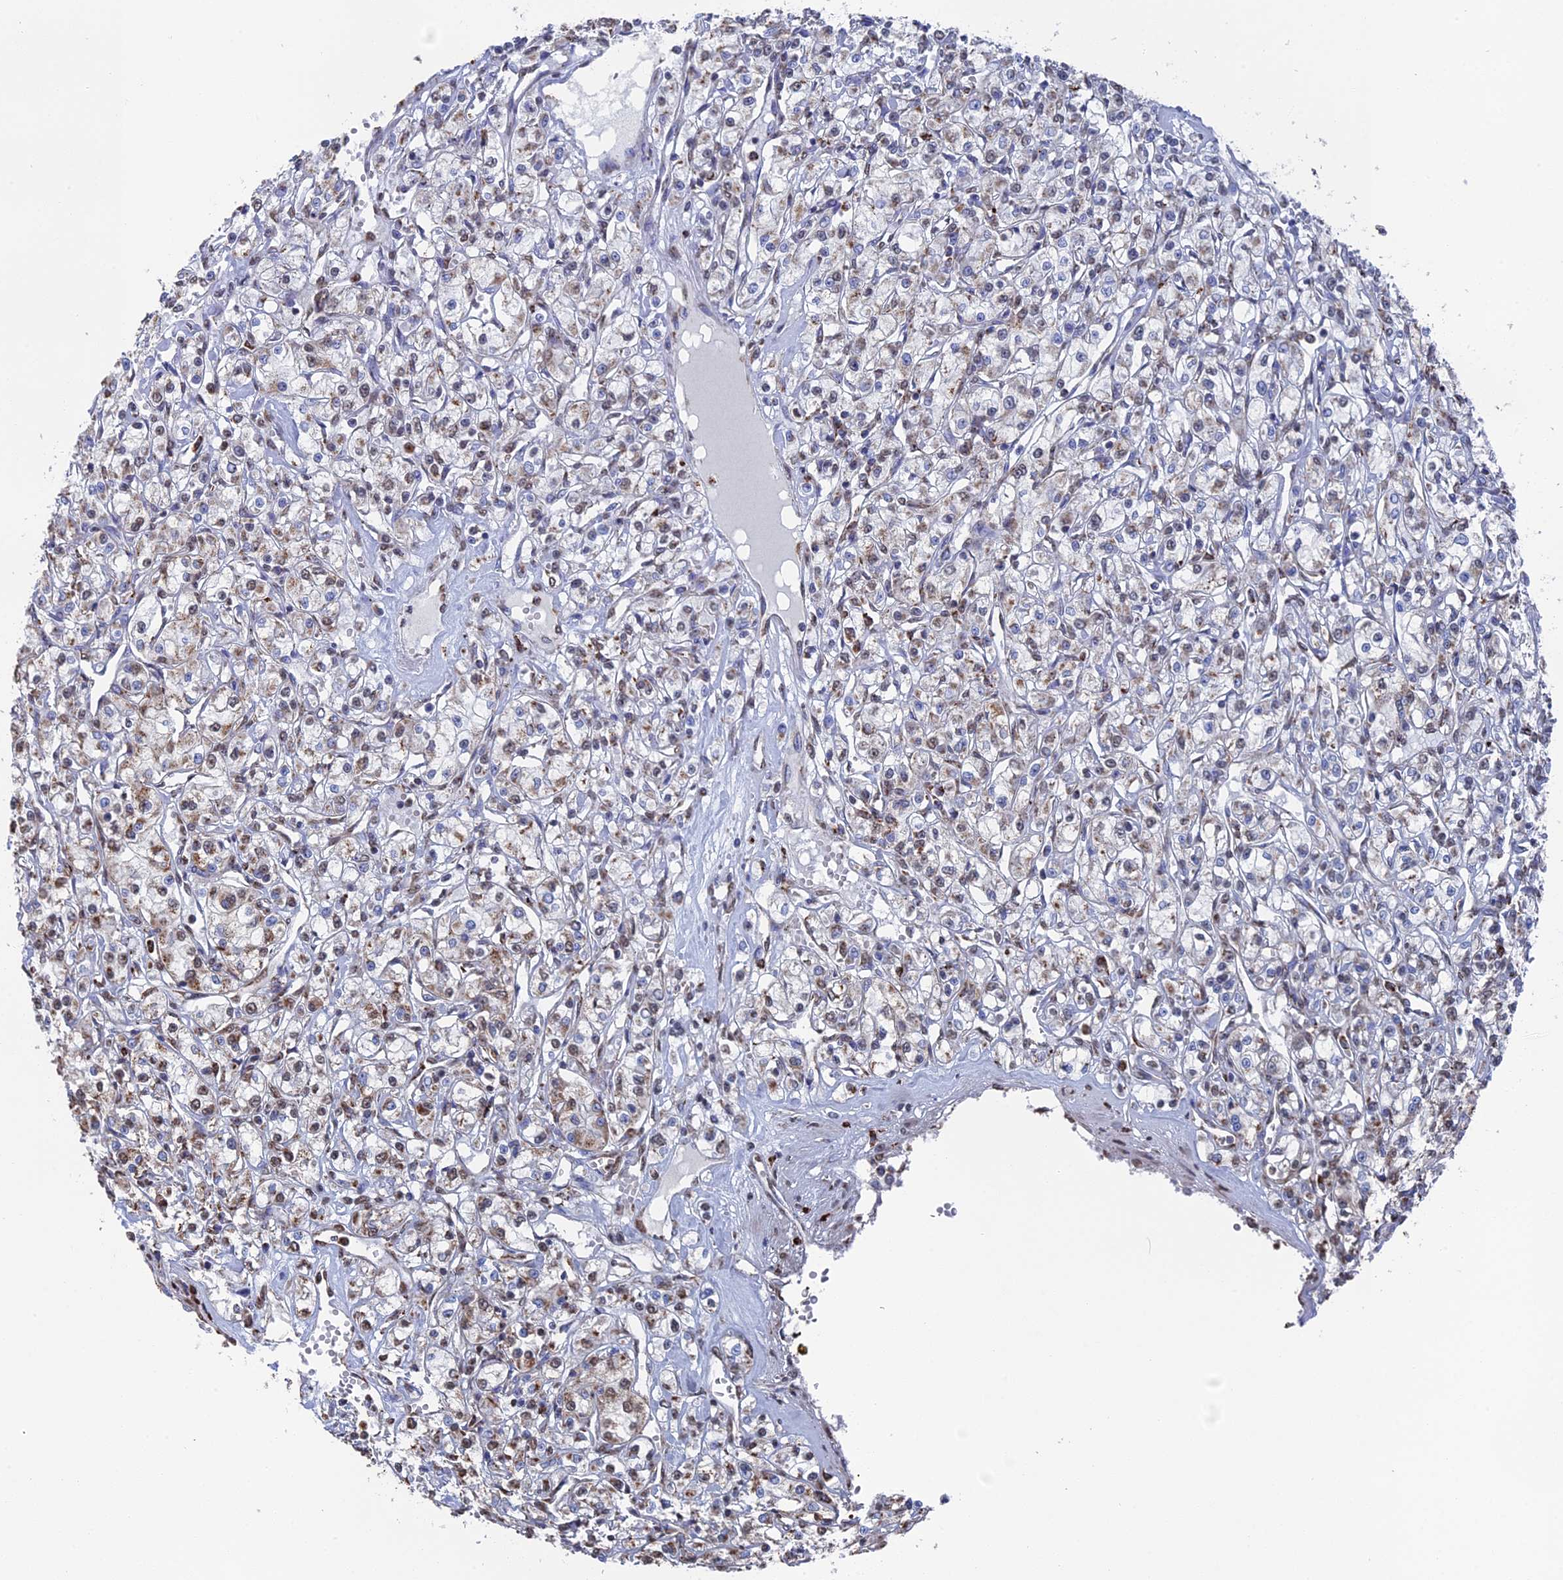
{"staining": {"intensity": "negative", "quantity": "none", "location": "none"}, "tissue": "renal cancer", "cell_type": "Tumor cells", "image_type": "cancer", "snomed": [{"axis": "morphology", "description": "Adenocarcinoma, NOS"}, {"axis": "topography", "description": "Kidney"}], "caption": "Immunohistochemistry photomicrograph of human renal cancer stained for a protein (brown), which shows no expression in tumor cells. The staining was performed using DAB (3,3'-diaminobenzidine) to visualize the protein expression in brown, while the nuclei were stained in blue with hematoxylin (Magnification: 20x).", "gene": "SMG9", "patient": {"sex": "female", "age": 59}}